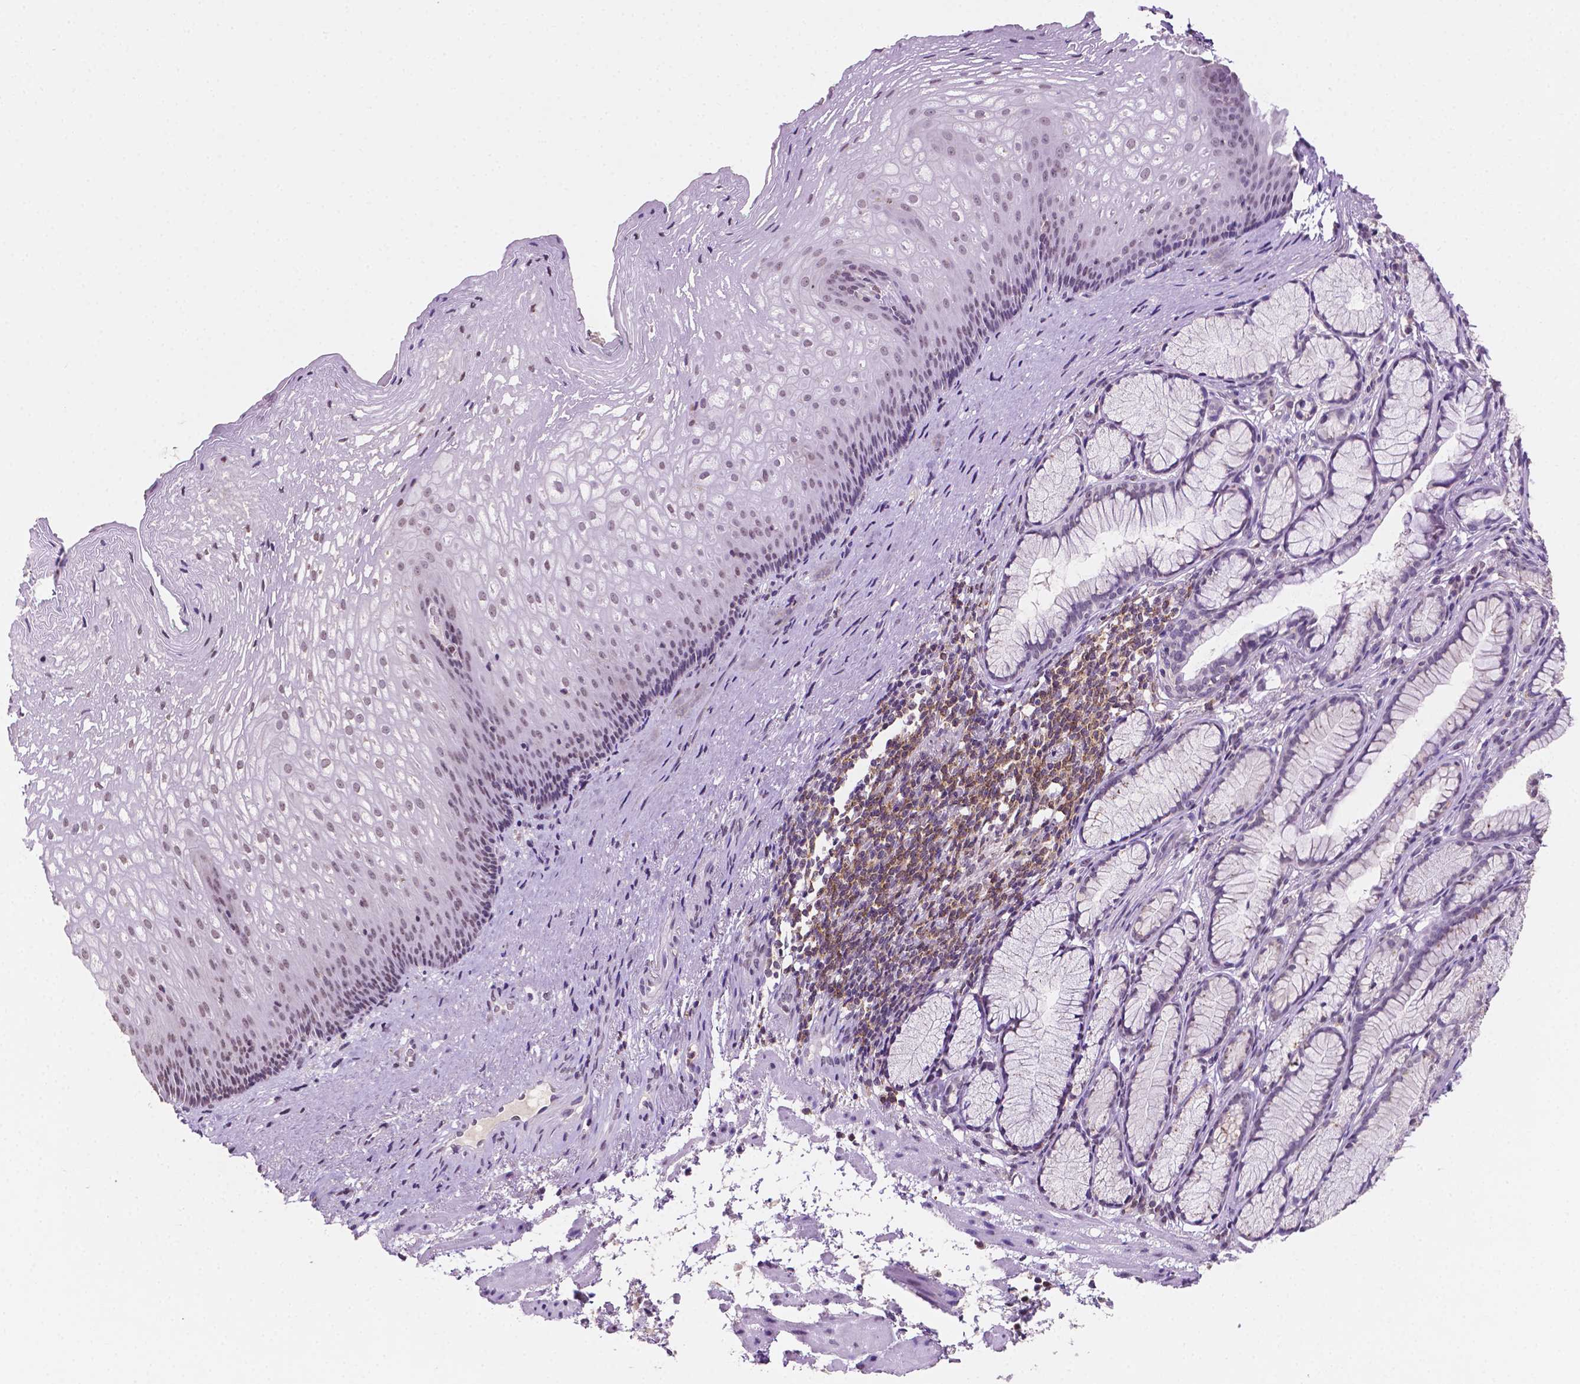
{"staining": {"intensity": "moderate", "quantity": ">75%", "location": "nuclear"}, "tissue": "esophagus", "cell_type": "Squamous epithelial cells", "image_type": "normal", "snomed": [{"axis": "morphology", "description": "Normal tissue, NOS"}, {"axis": "topography", "description": "Esophagus"}], "caption": "Protein expression analysis of benign esophagus demonstrates moderate nuclear positivity in approximately >75% of squamous epithelial cells. The staining was performed using DAB to visualize the protein expression in brown, while the nuclei were stained in blue with hematoxylin (Magnification: 20x).", "gene": "PTPN6", "patient": {"sex": "male", "age": 76}}